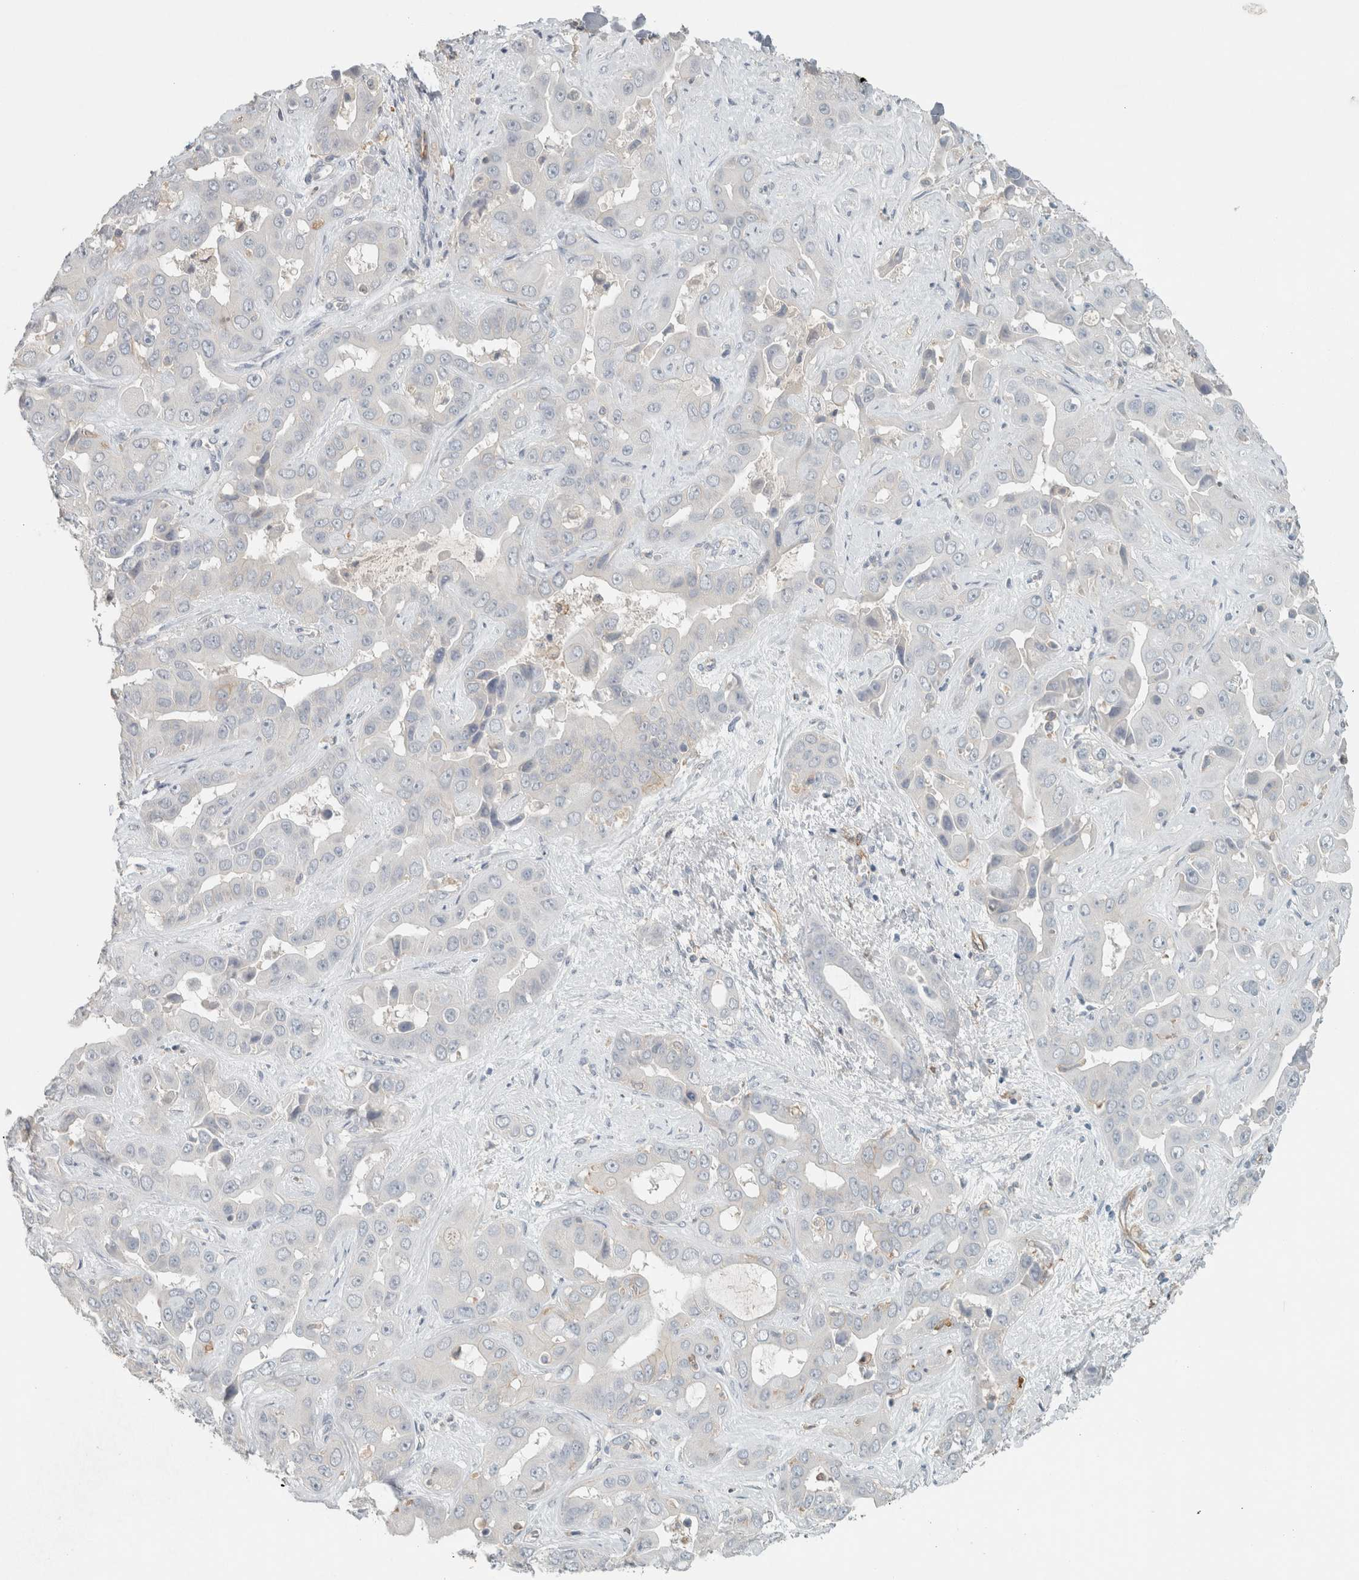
{"staining": {"intensity": "negative", "quantity": "none", "location": "none"}, "tissue": "liver cancer", "cell_type": "Tumor cells", "image_type": "cancer", "snomed": [{"axis": "morphology", "description": "Cholangiocarcinoma"}, {"axis": "topography", "description": "Liver"}], "caption": "A histopathology image of liver cancer (cholangiocarcinoma) stained for a protein displays no brown staining in tumor cells.", "gene": "SCIN", "patient": {"sex": "female", "age": 52}}